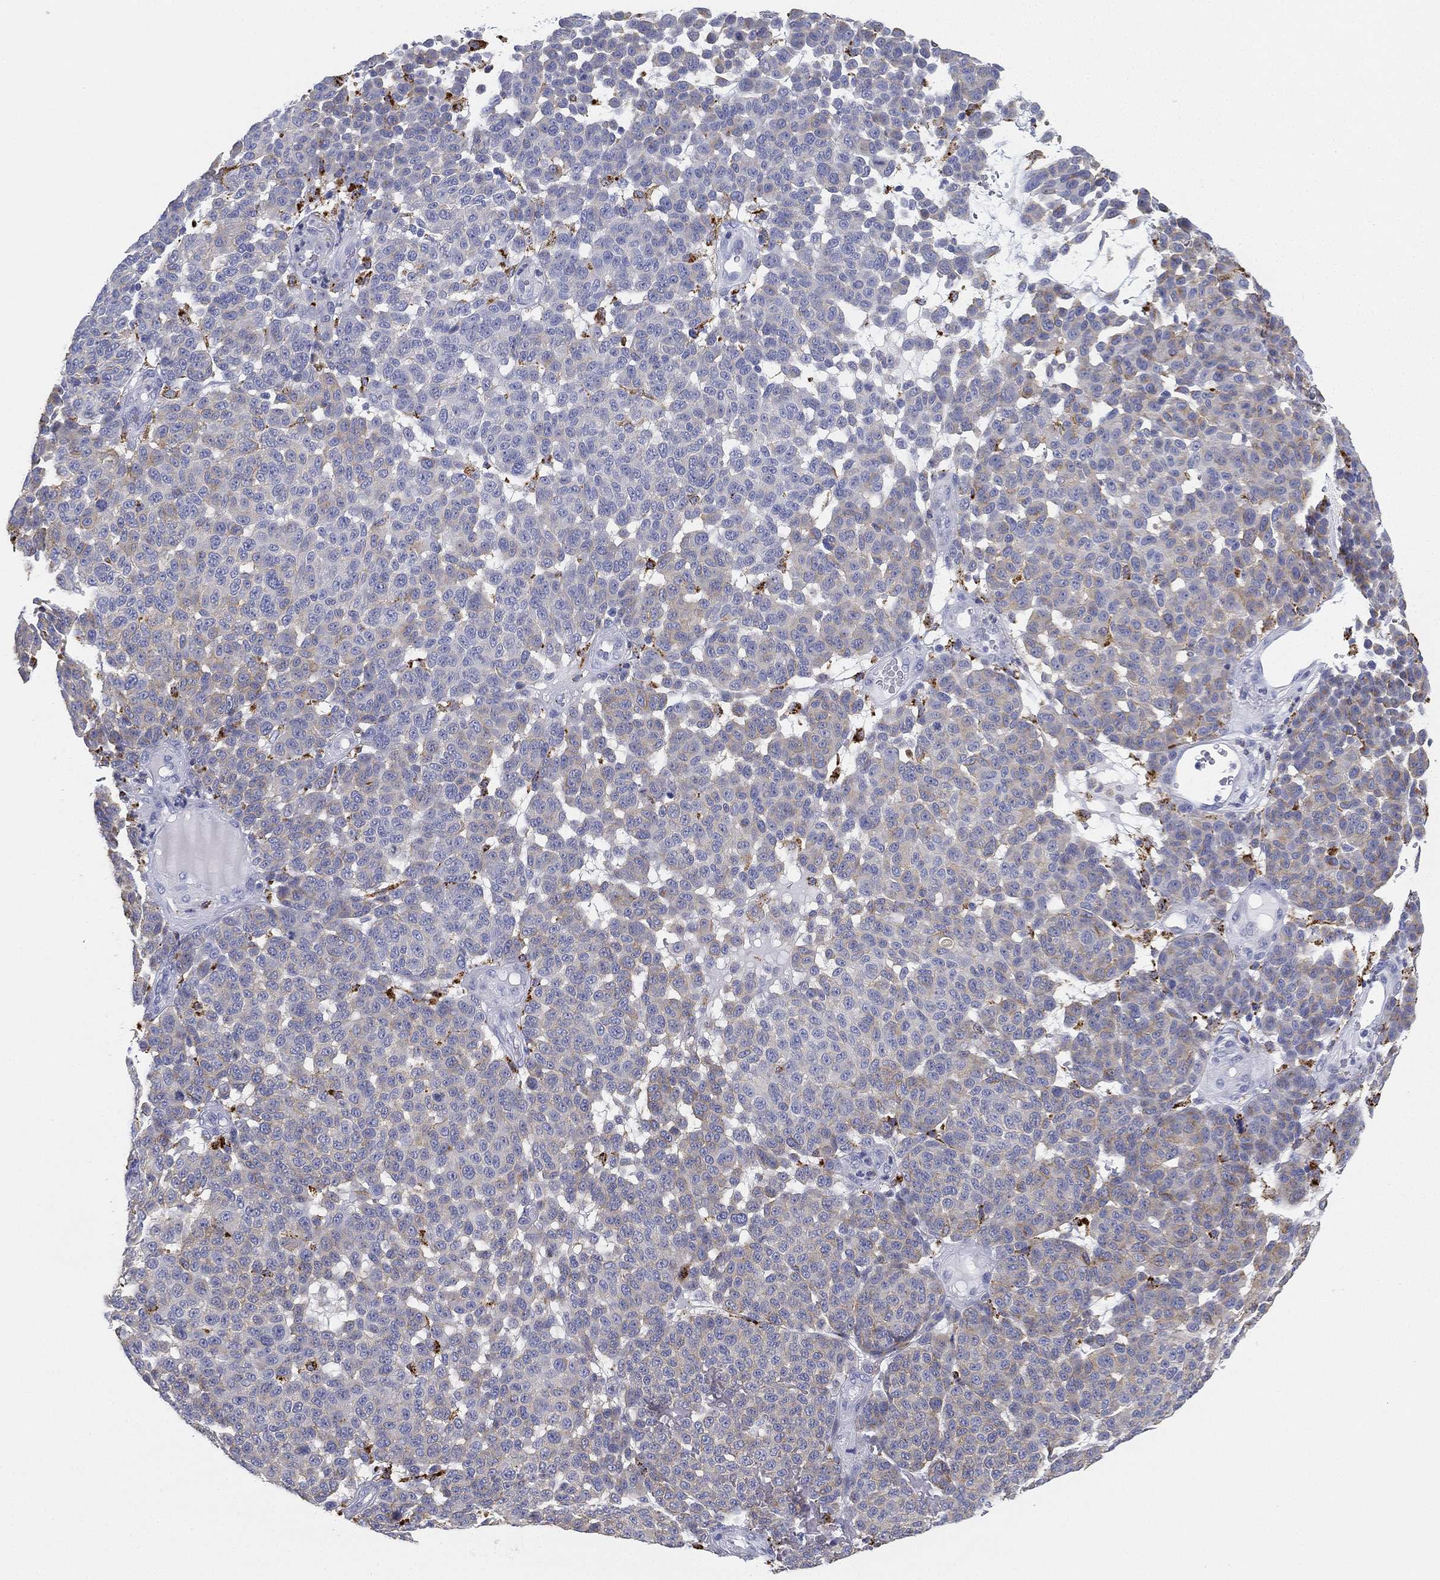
{"staining": {"intensity": "moderate", "quantity": "<25%", "location": "cytoplasmic/membranous"}, "tissue": "melanoma", "cell_type": "Tumor cells", "image_type": "cancer", "snomed": [{"axis": "morphology", "description": "Malignant melanoma, NOS"}, {"axis": "topography", "description": "Skin"}], "caption": "Melanoma stained with IHC exhibits moderate cytoplasmic/membranous expression in approximately <25% of tumor cells.", "gene": "NPC2", "patient": {"sex": "male", "age": 59}}